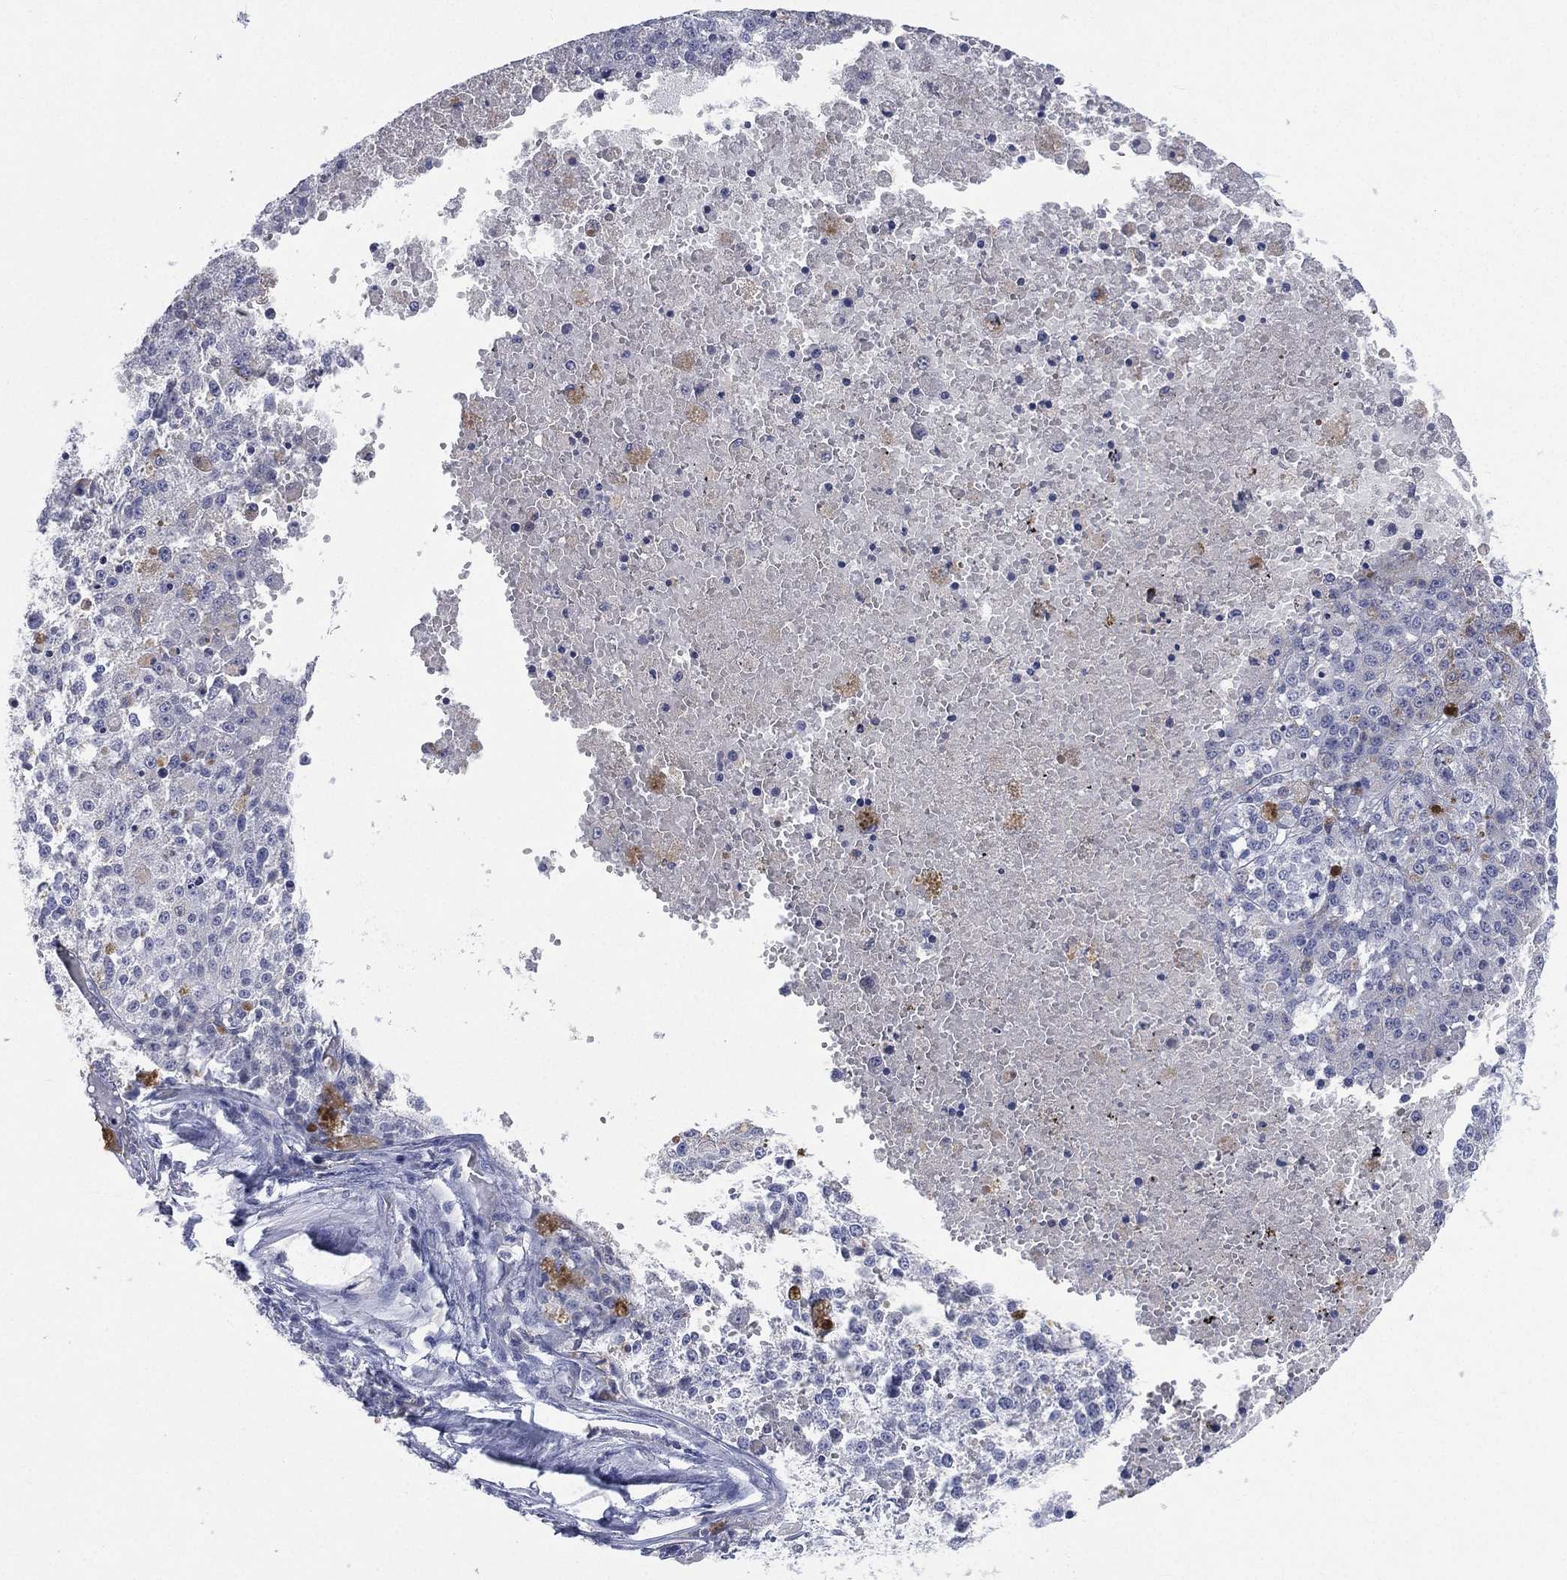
{"staining": {"intensity": "negative", "quantity": "none", "location": "none"}, "tissue": "melanoma", "cell_type": "Tumor cells", "image_type": "cancer", "snomed": [{"axis": "morphology", "description": "Malignant melanoma, Metastatic site"}, {"axis": "topography", "description": "Lymph node"}], "caption": "This is an IHC histopathology image of malignant melanoma (metastatic site). There is no expression in tumor cells.", "gene": "KRT35", "patient": {"sex": "female", "age": 64}}